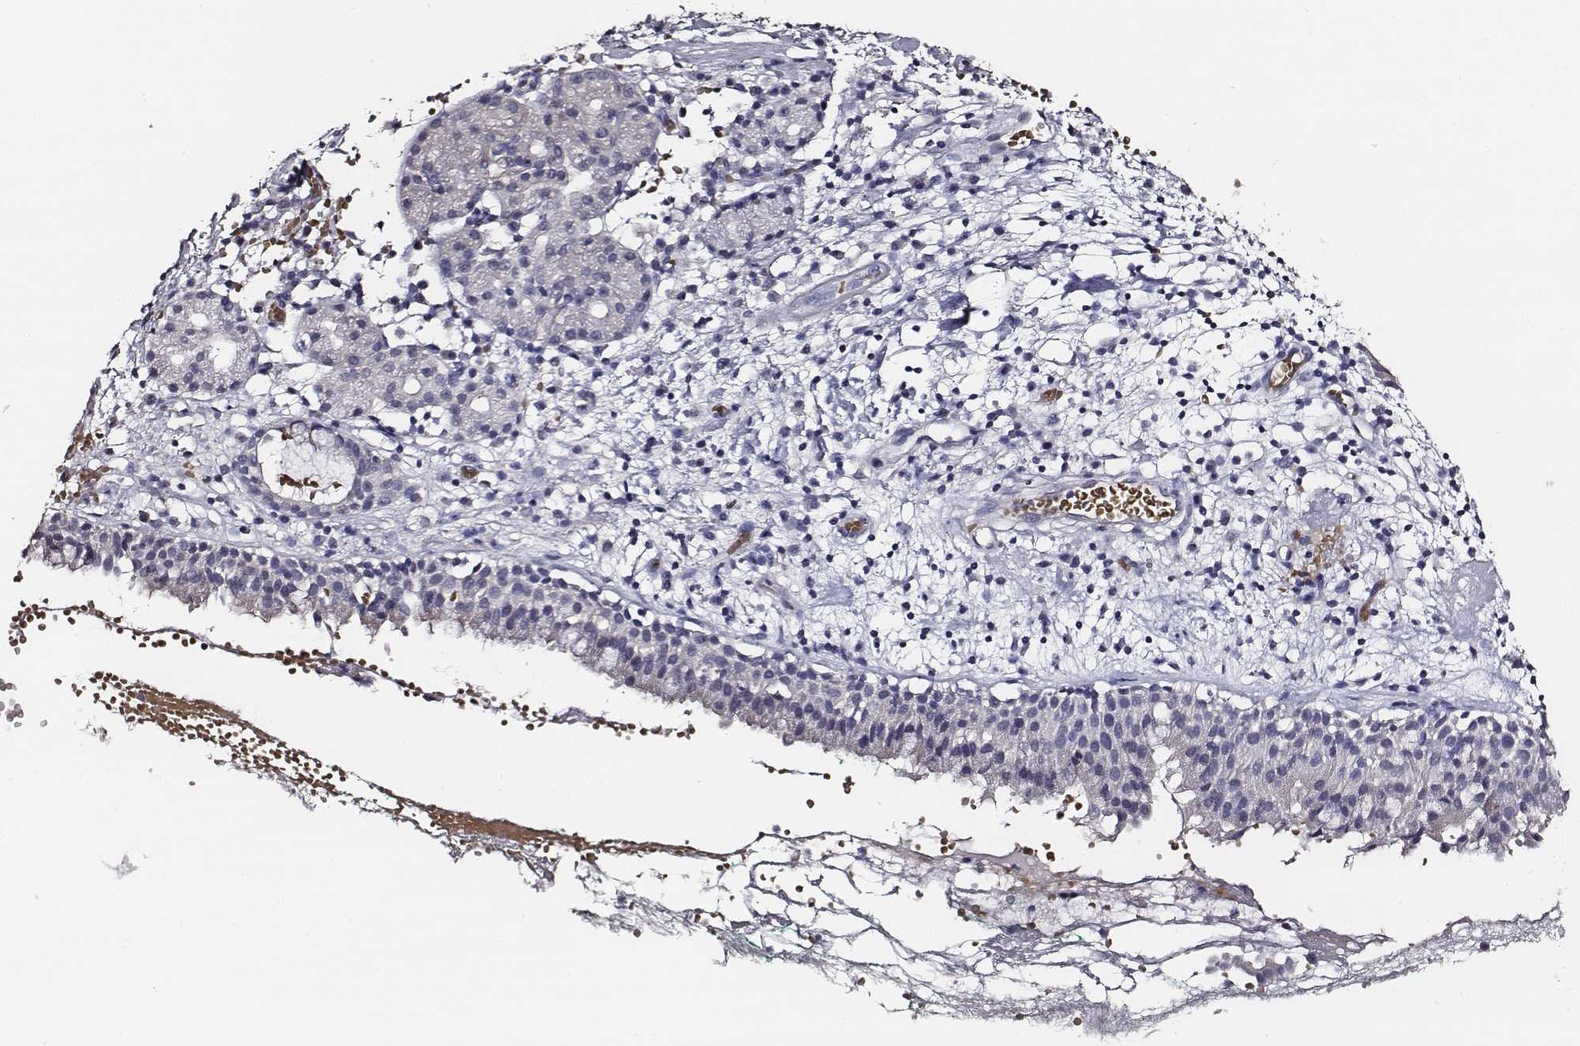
{"staining": {"intensity": "negative", "quantity": "none", "location": "none"}, "tissue": "nasopharynx", "cell_type": "Respiratory epithelial cells", "image_type": "normal", "snomed": [{"axis": "morphology", "description": "Normal tissue, NOS"}, {"axis": "morphology", "description": "Basal cell carcinoma"}, {"axis": "topography", "description": "Cartilage tissue"}, {"axis": "topography", "description": "Nasopharynx"}, {"axis": "topography", "description": "Oral tissue"}], "caption": "Immunohistochemistry (IHC) image of normal nasopharynx stained for a protein (brown), which exhibits no positivity in respiratory epithelial cells. Nuclei are stained in blue.", "gene": "AADAT", "patient": {"sex": "female", "age": 77}}